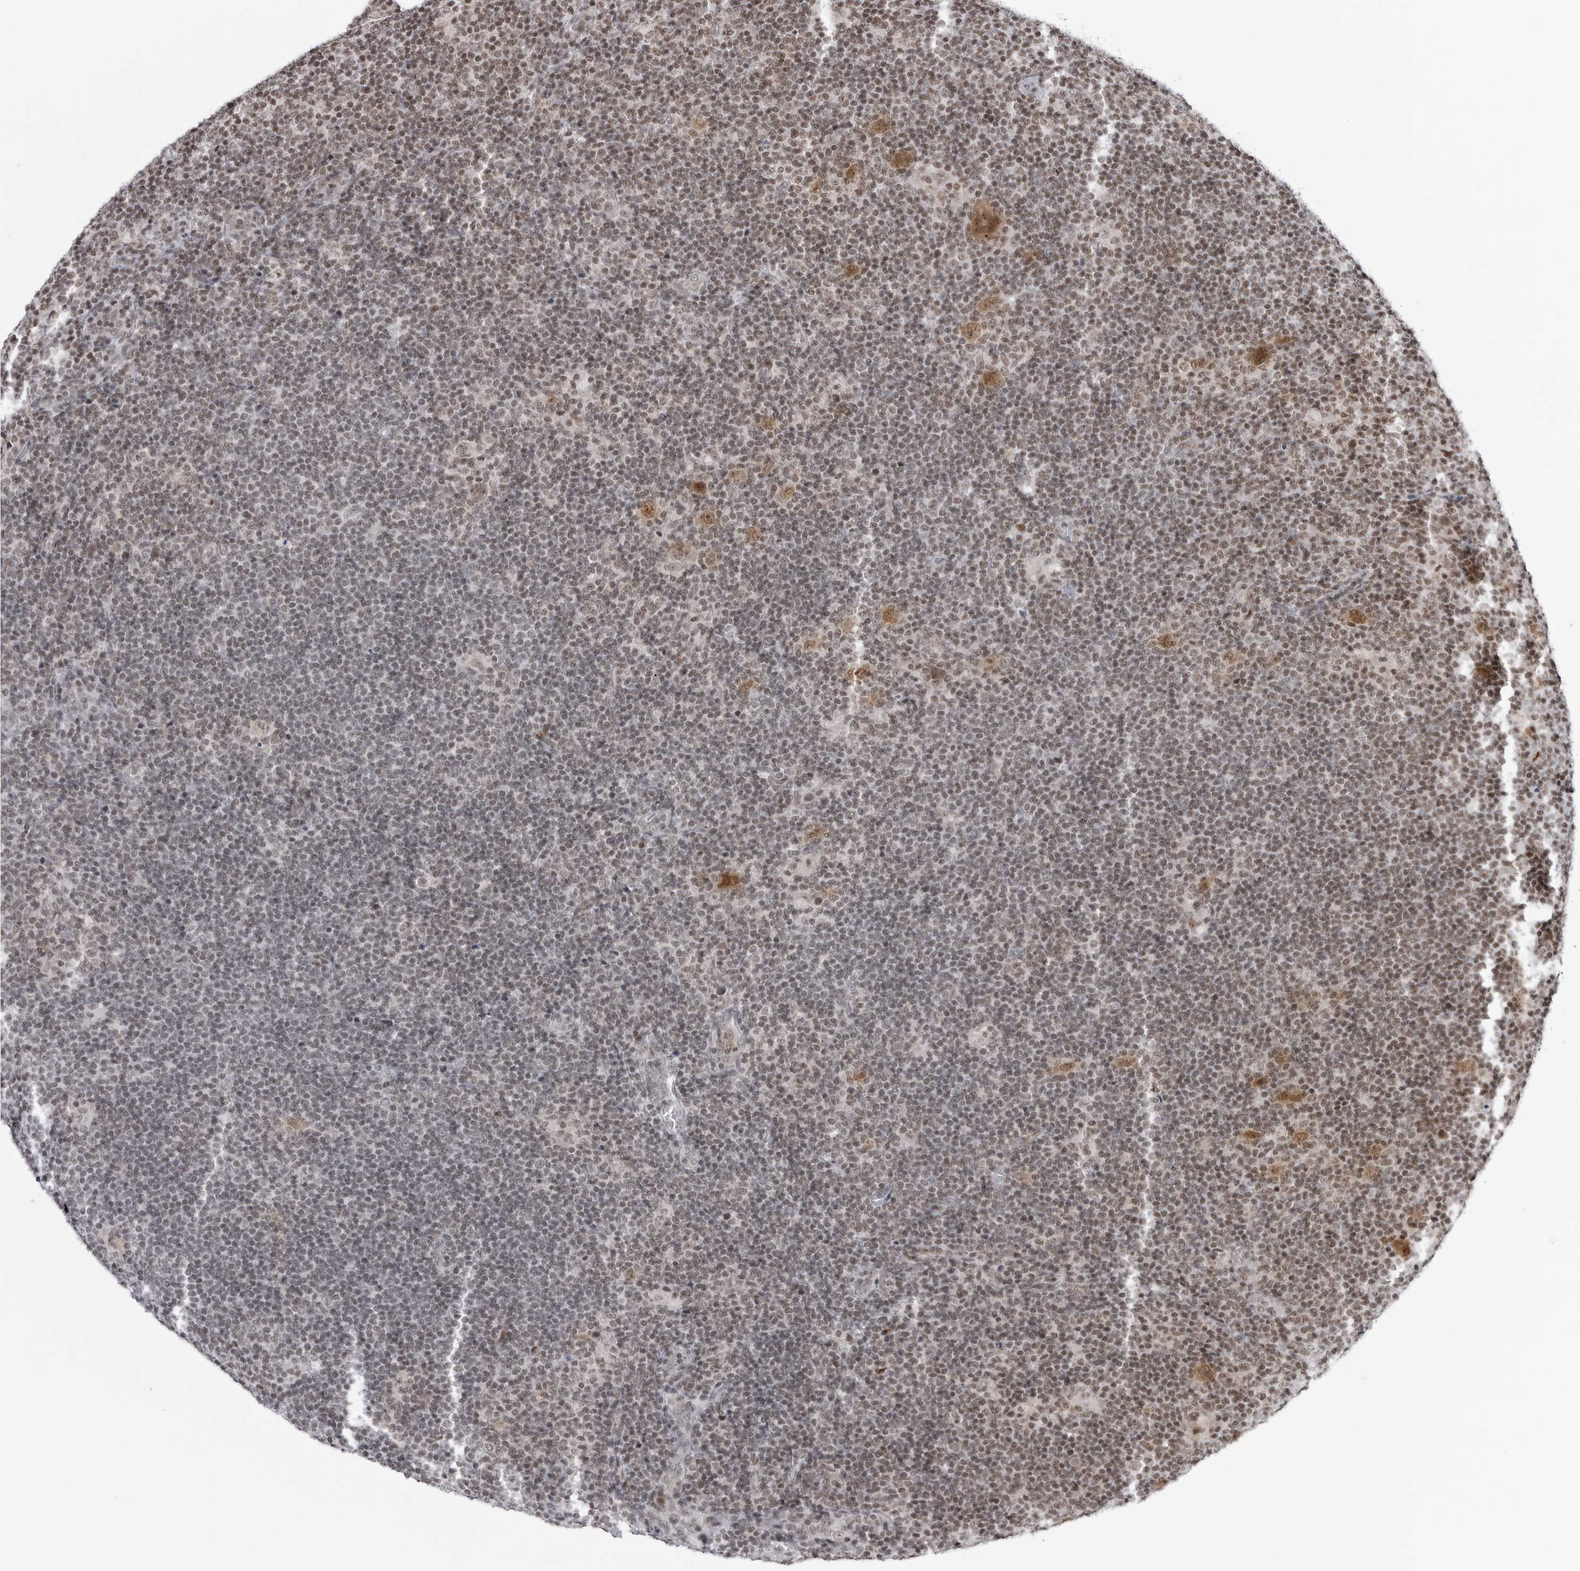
{"staining": {"intensity": "moderate", "quantity": "25%-75%", "location": "cytoplasmic/membranous,nuclear"}, "tissue": "lymphoma", "cell_type": "Tumor cells", "image_type": "cancer", "snomed": [{"axis": "morphology", "description": "Hodgkin's disease, NOS"}, {"axis": "topography", "description": "Lymph node"}], "caption": "An image of Hodgkin's disease stained for a protein shows moderate cytoplasmic/membranous and nuclear brown staining in tumor cells.", "gene": "TRIM66", "patient": {"sex": "female", "age": 57}}